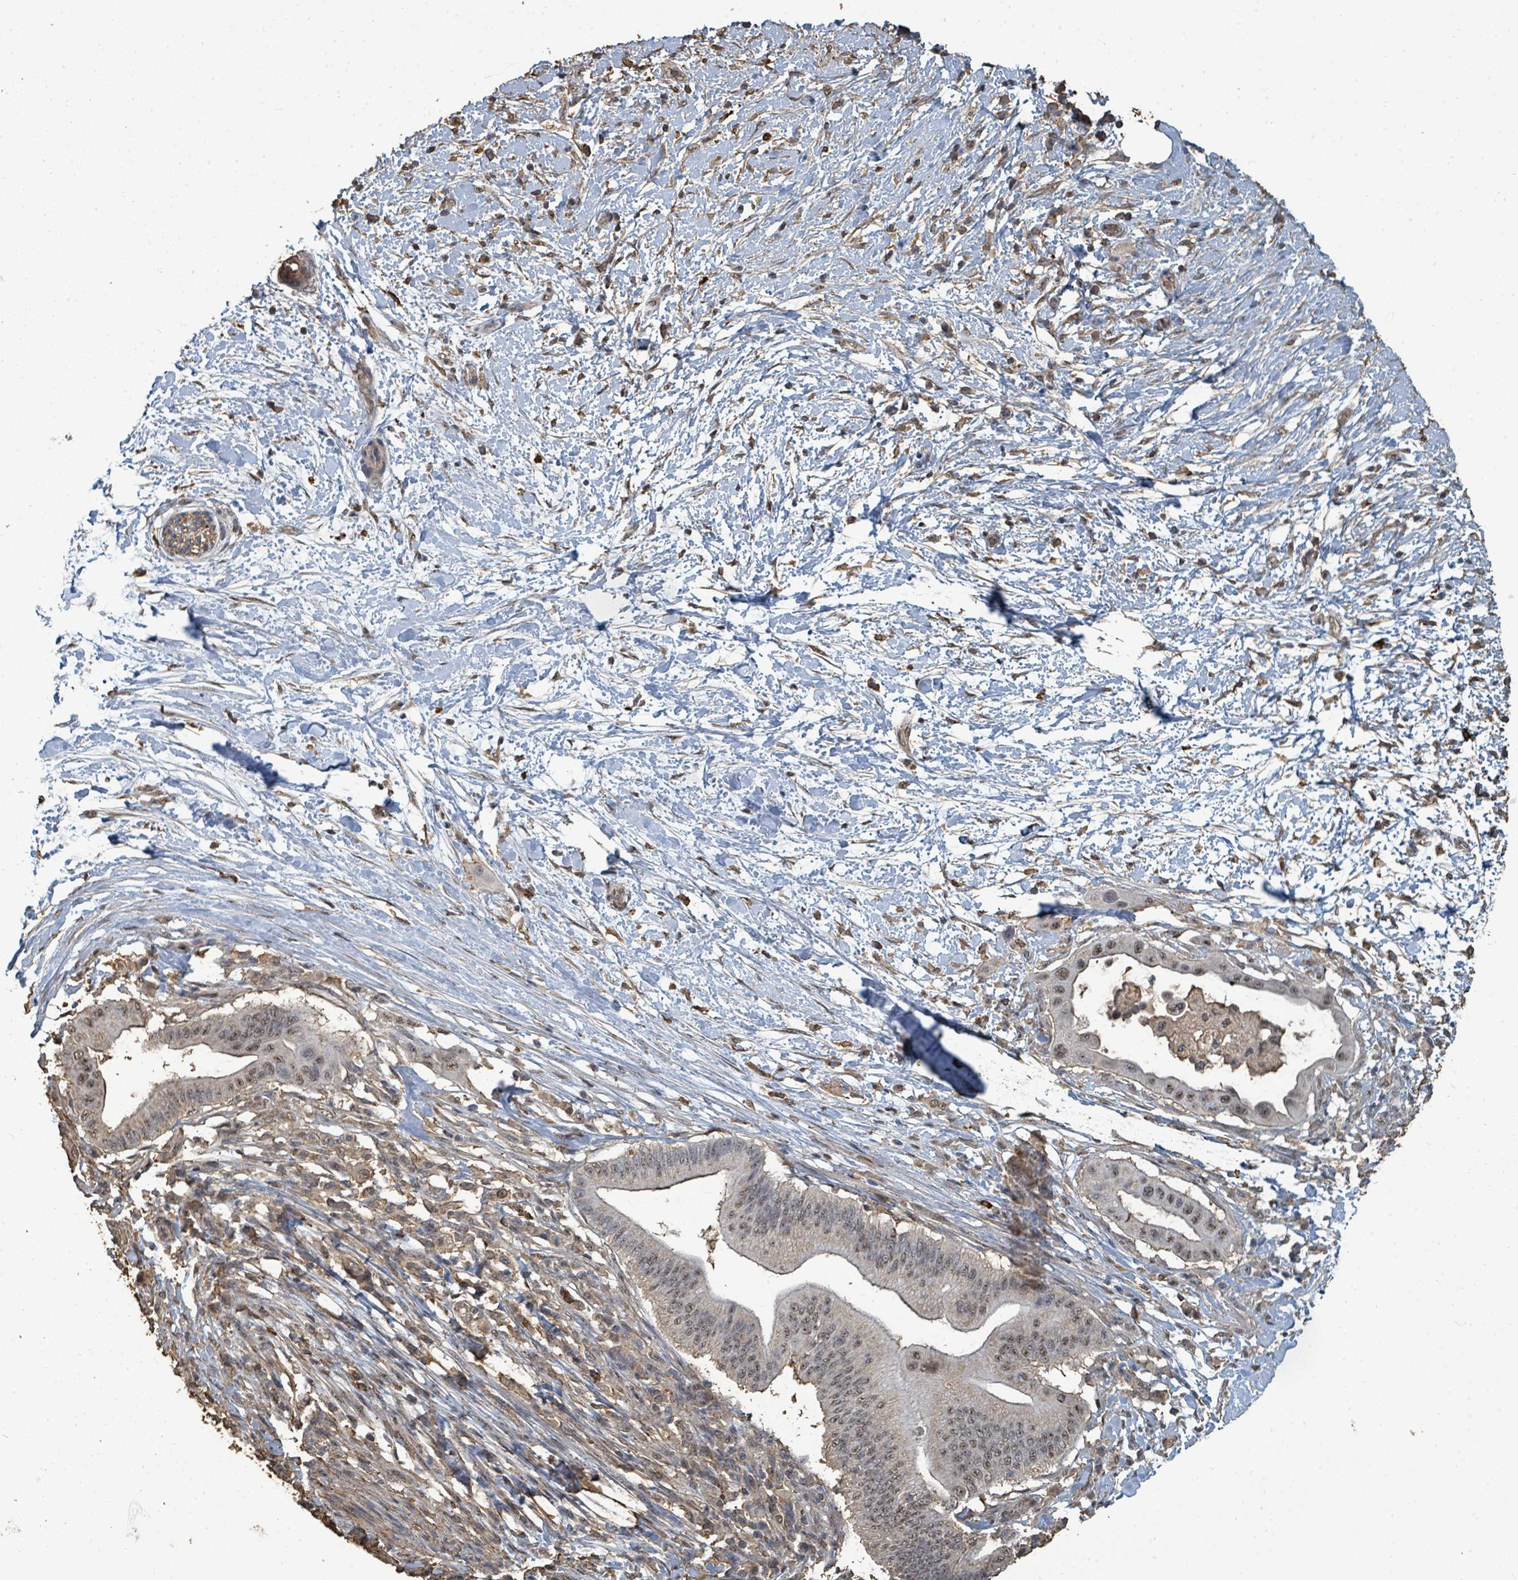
{"staining": {"intensity": "weak", "quantity": ">75%", "location": "nuclear"}, "tissue": "pancreatic cancer", "cell_type": "Tumor cells", "image_type": "cancer", "snomed": [{"axis": "morphology", "description": "Adenocarcinoma, NOS"}, {"axis": "topography", "description": "Pancreas"}], "caption": "IHC of human pancreatic cancer (adenocarcinoma) shows low levels of weak nuclear positivity in approximately >75% of tumor cells. (brown staining indicates protein expression, while blue staining denotes nuclei).", "gene": "C6orf52", "patient": {"sex": "male", "age": 68}}